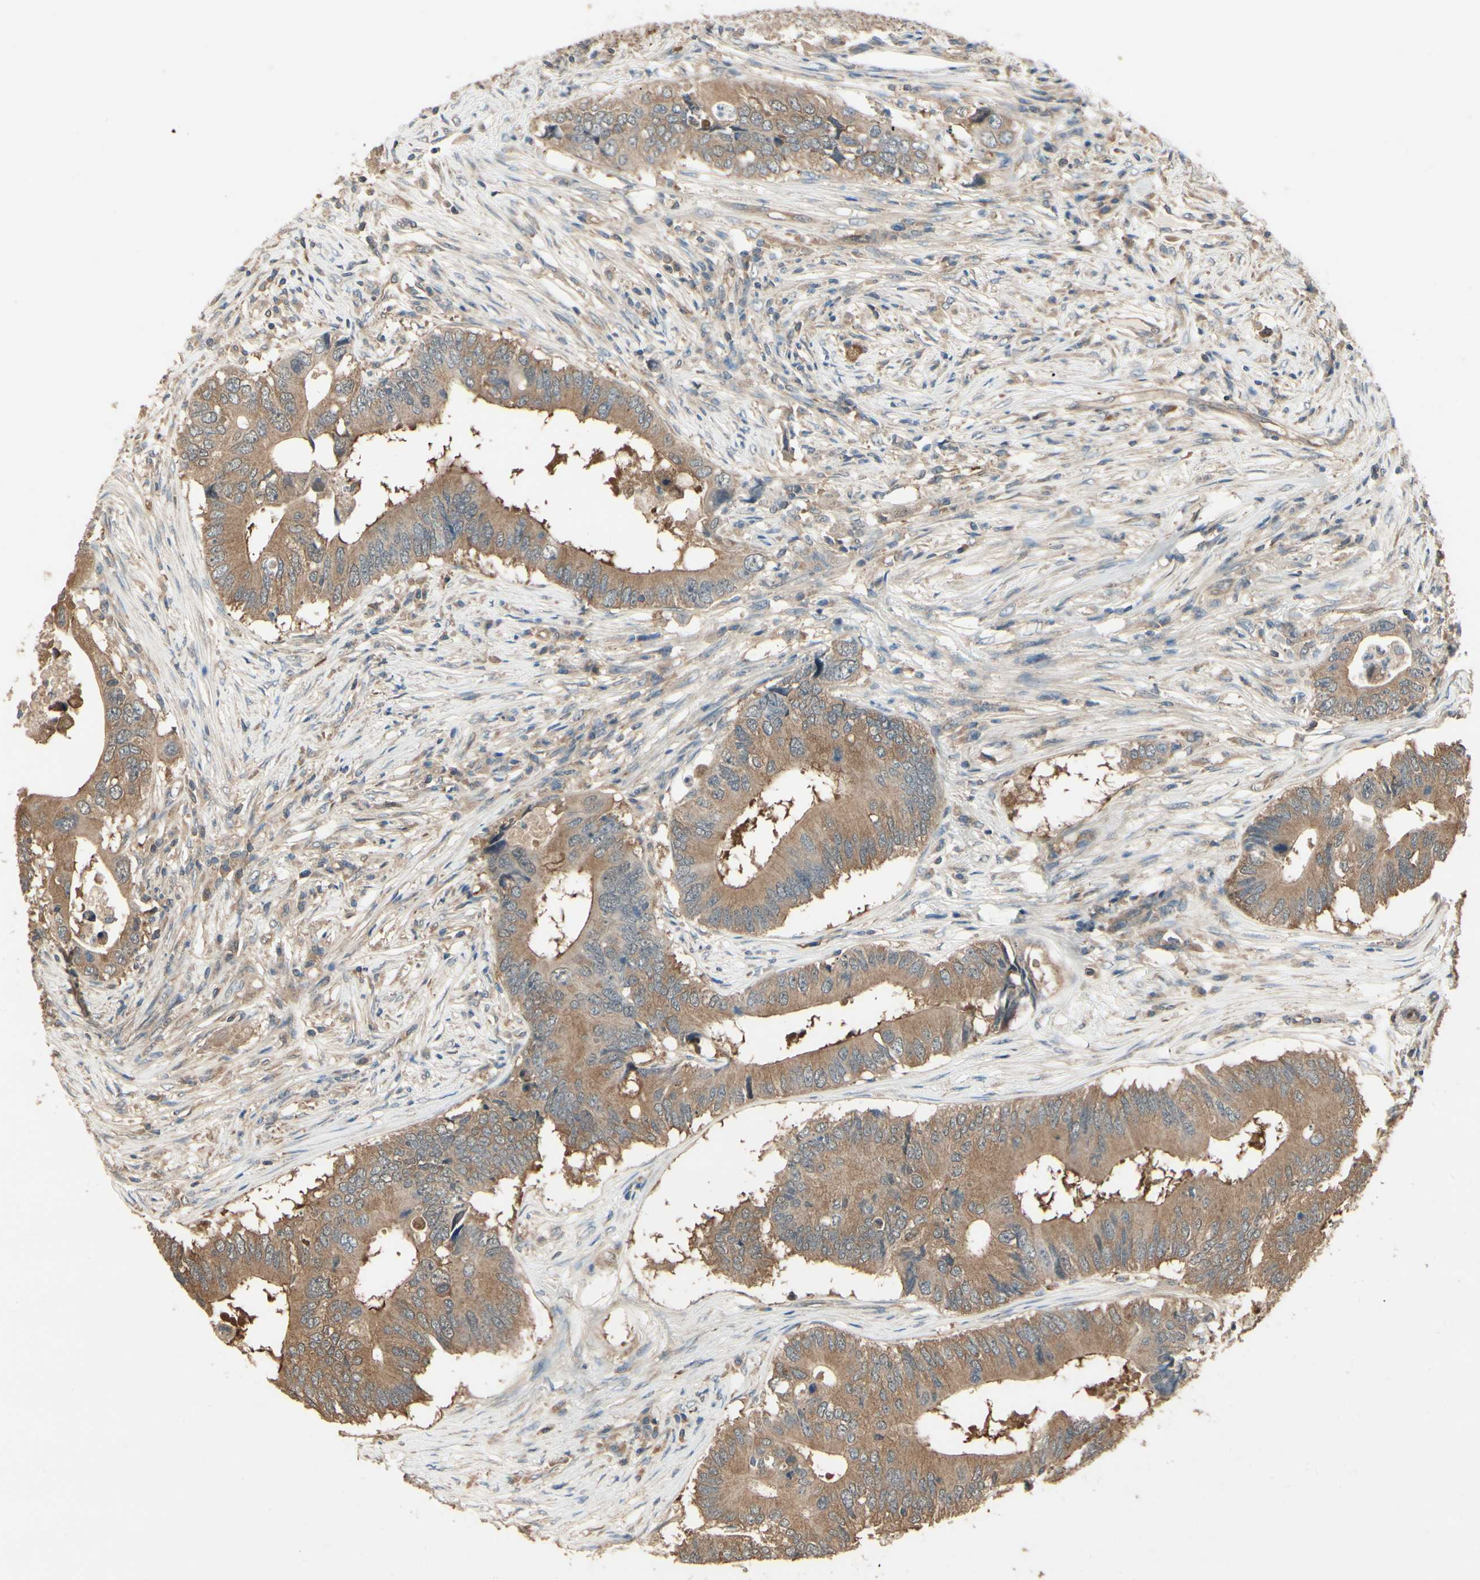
{"staining": {"intensity": "moderate", "quantity": ">75%", "location": "cytoplasmic/membranous"}, "tissue": "colorectal cancer", "cell_type": "Tumor cells", "image_type": "cancer", "snomed": [{"axis": "morphology", "description": "Adenocarcinoma, NOS"}, {"axis": "topography", "description": "Colon"}], "caption": "A brown stain highlights moderate cytoplasmic/membranous expression of a protein in colorectal cancer tumor cells. Immunohistochemistry (ihc) stains the protein of interest in brown and the nuclei are stained blue.", "gene": "CCT7", "patient": {"sex": "male", "age": 71}}